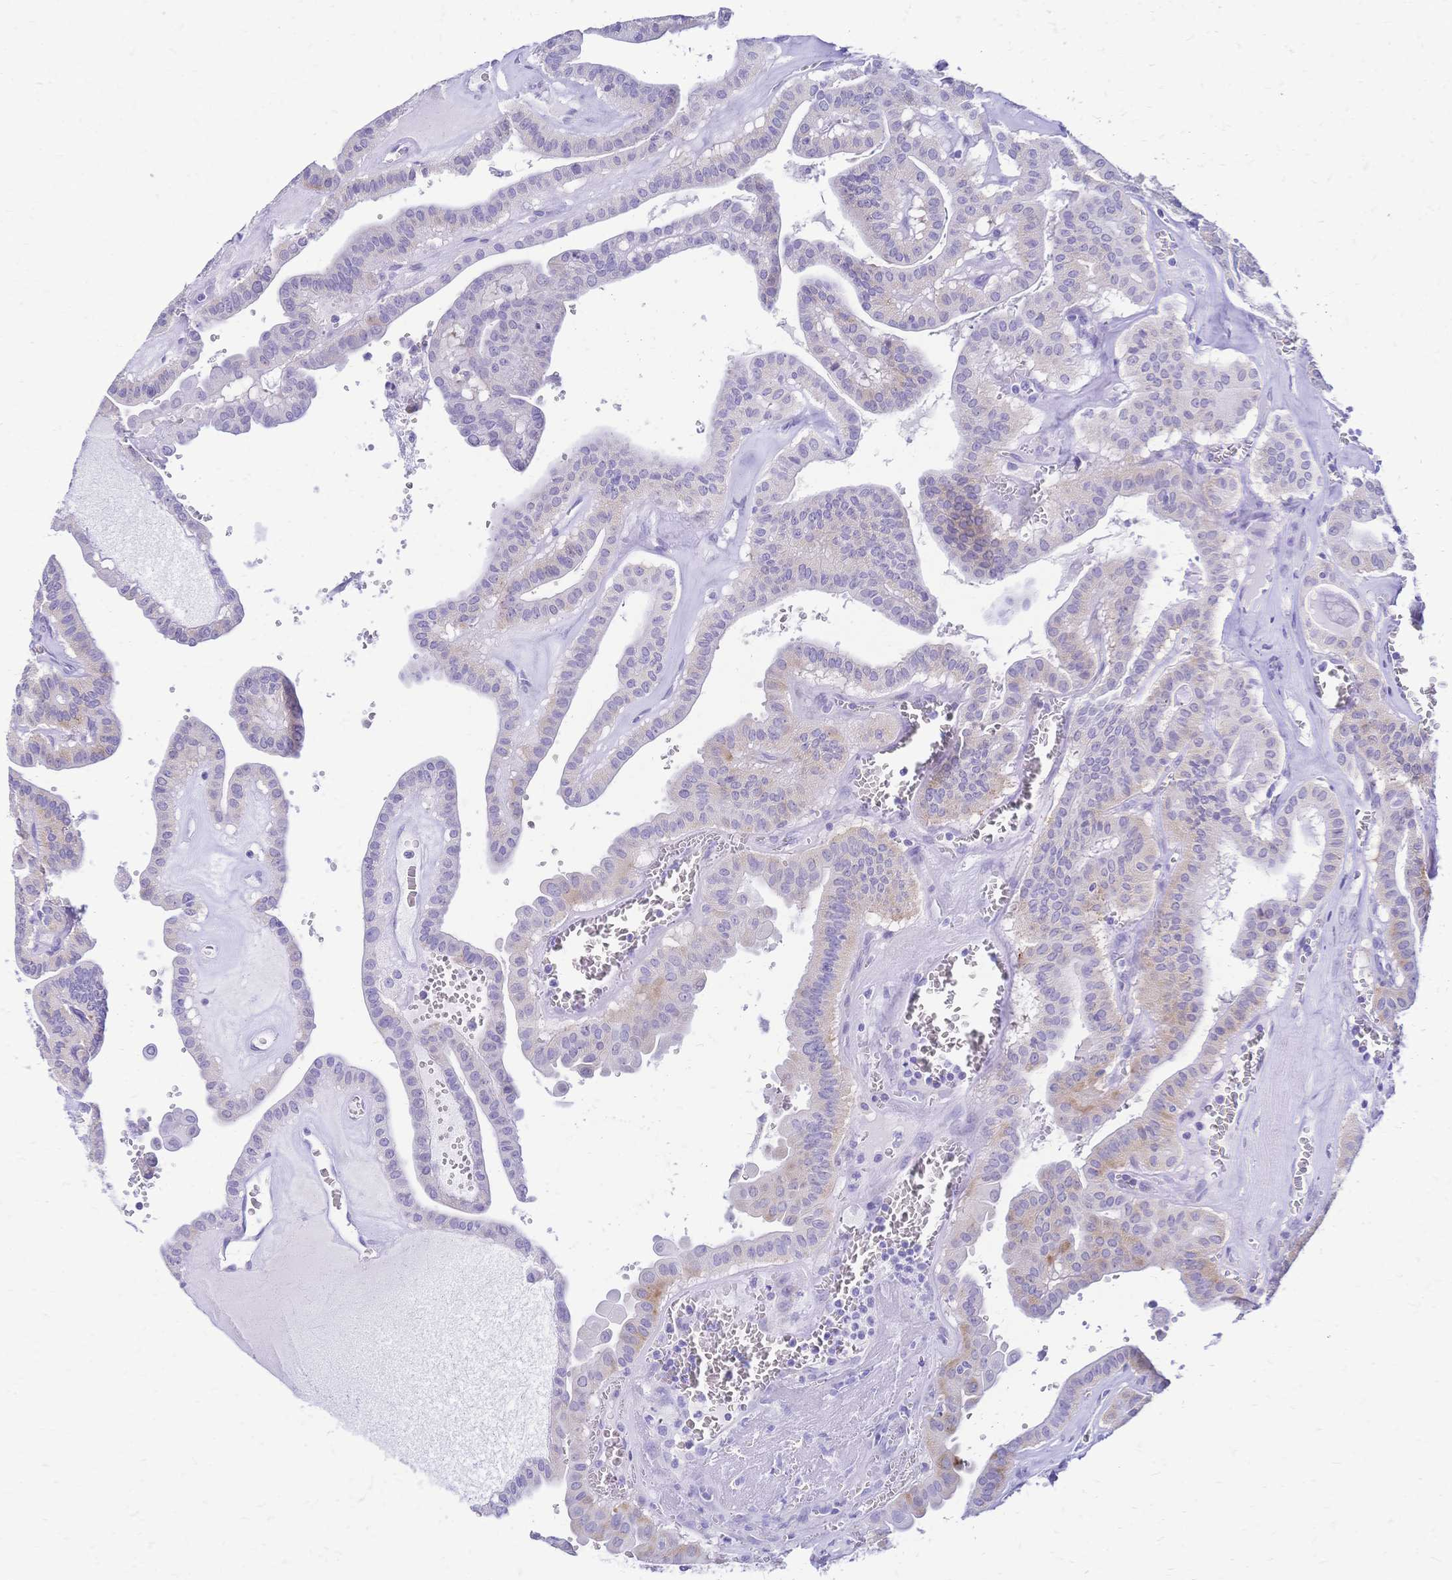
{"staining": {"intensity": "moderate", "quantity": "25%-75%", "location": "cytoplasmic/membranous"}, "tissue": "thyroid cancer", "cell_type": "Tumor cells", "image_type": "cancer", "snomed": [{"axis": "morphology", "description": "Papillary adenocarcinoma, NOS"}, {"axis": "topography", "description": "Thyroid gland"}], "caption": "Tumor cells reveal medium levels of moderate cytoplasmic/membranous positivity in about 25%-75% of cells in human papillary adenocarcinoma (thyroid).", "gene": "GRB7", "patient": {"sex": "male", "age": 52}}